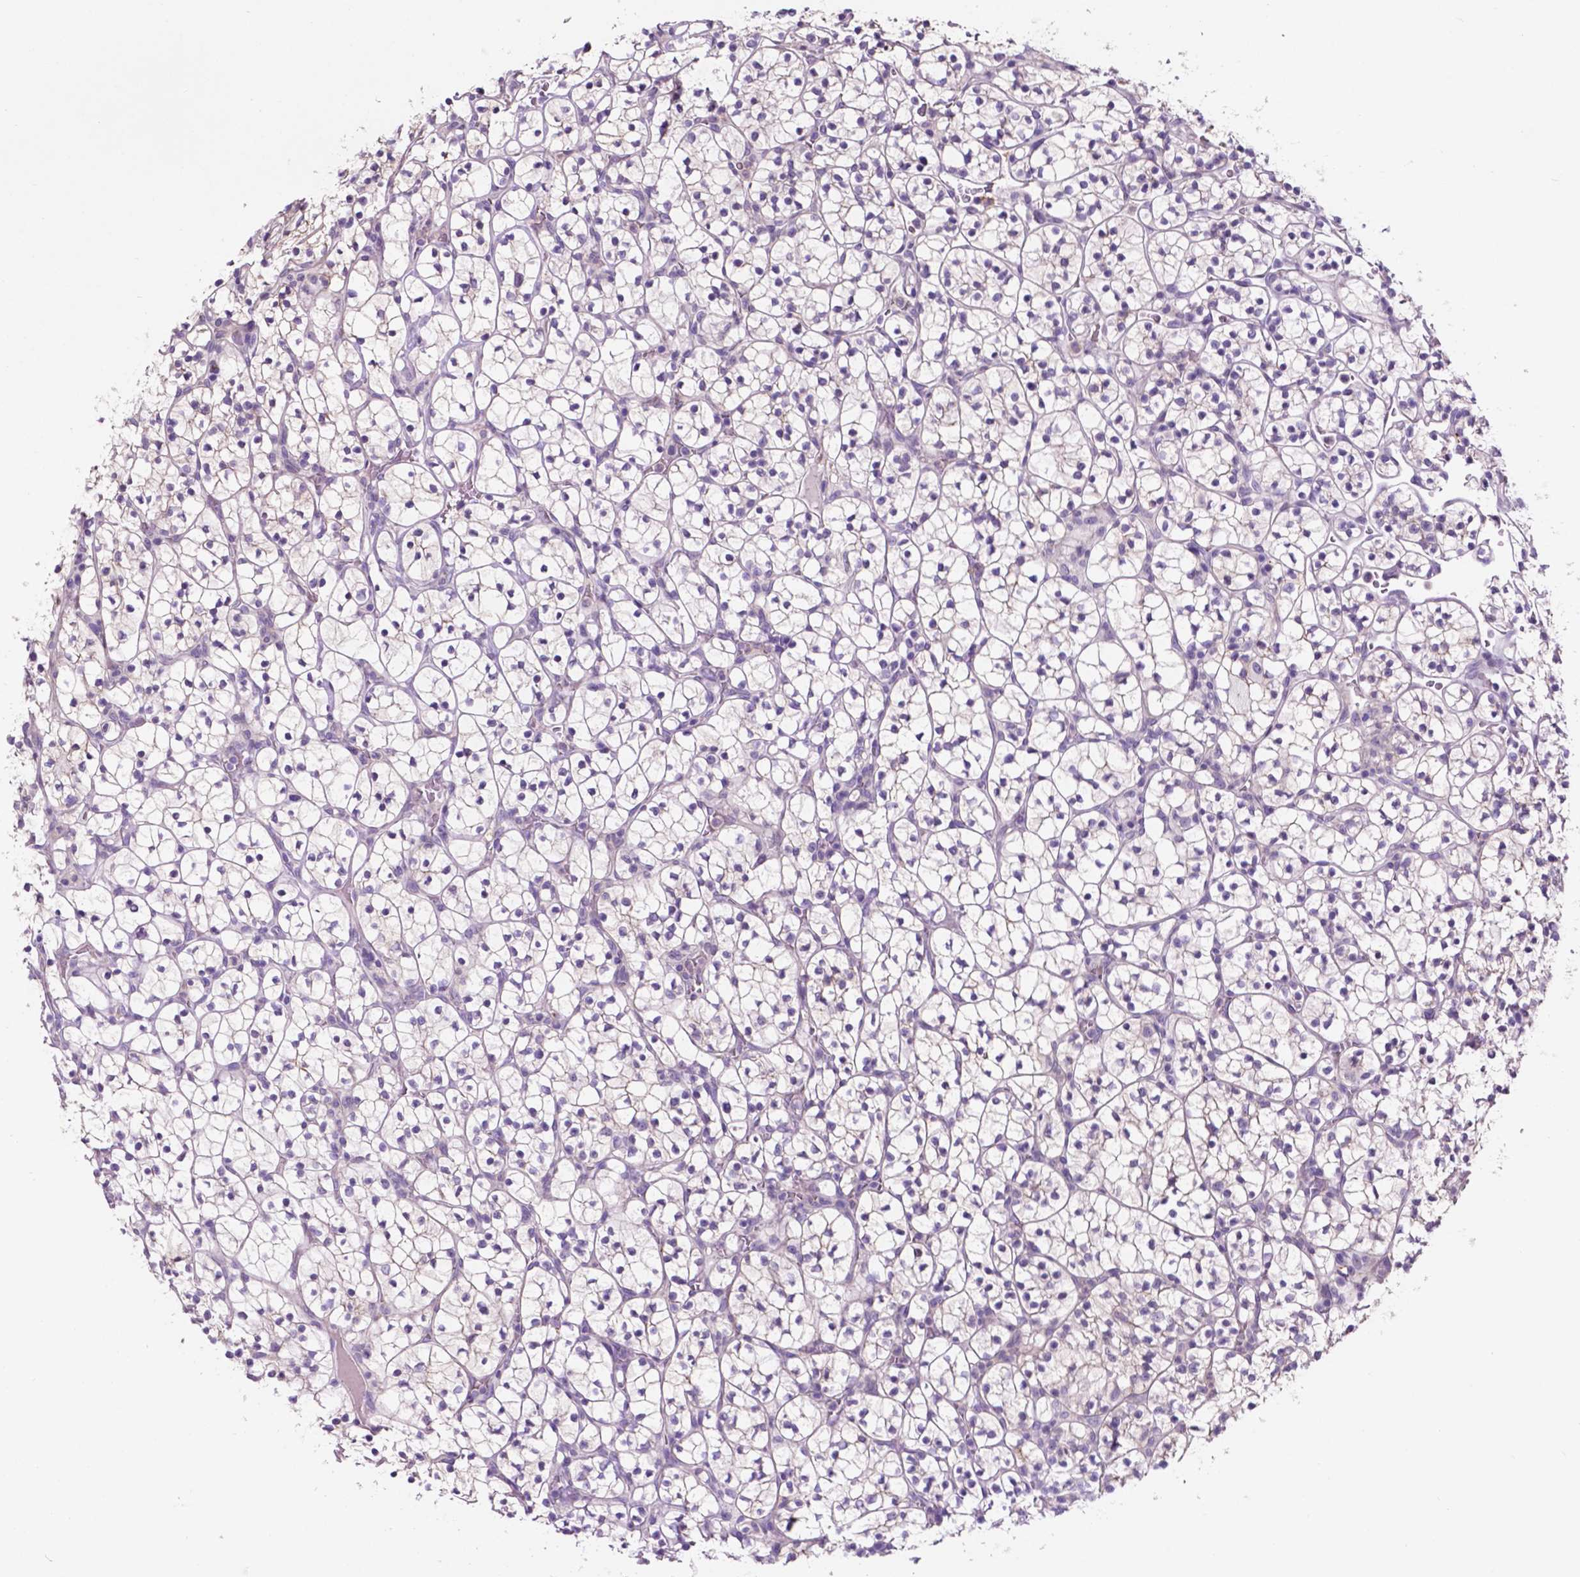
{"staining": {"intensity": "negative", "quantity": "none", "location": "none"}, "tissue": "renal cancer", "cell_type": "Tumor cells", "image_type": "cancer", "snomed": [{"axis": "morphology", "description": "Adenocarcinoma, NOS"}, {"axis": "topography", "description": "Kidney"}], "caption": "Tumor cells are negative for brown protein staining in renal cancer (adenocarcinoma).", "gene": "PLSCR1", "patient": {"sex": "female", "age": 89}}